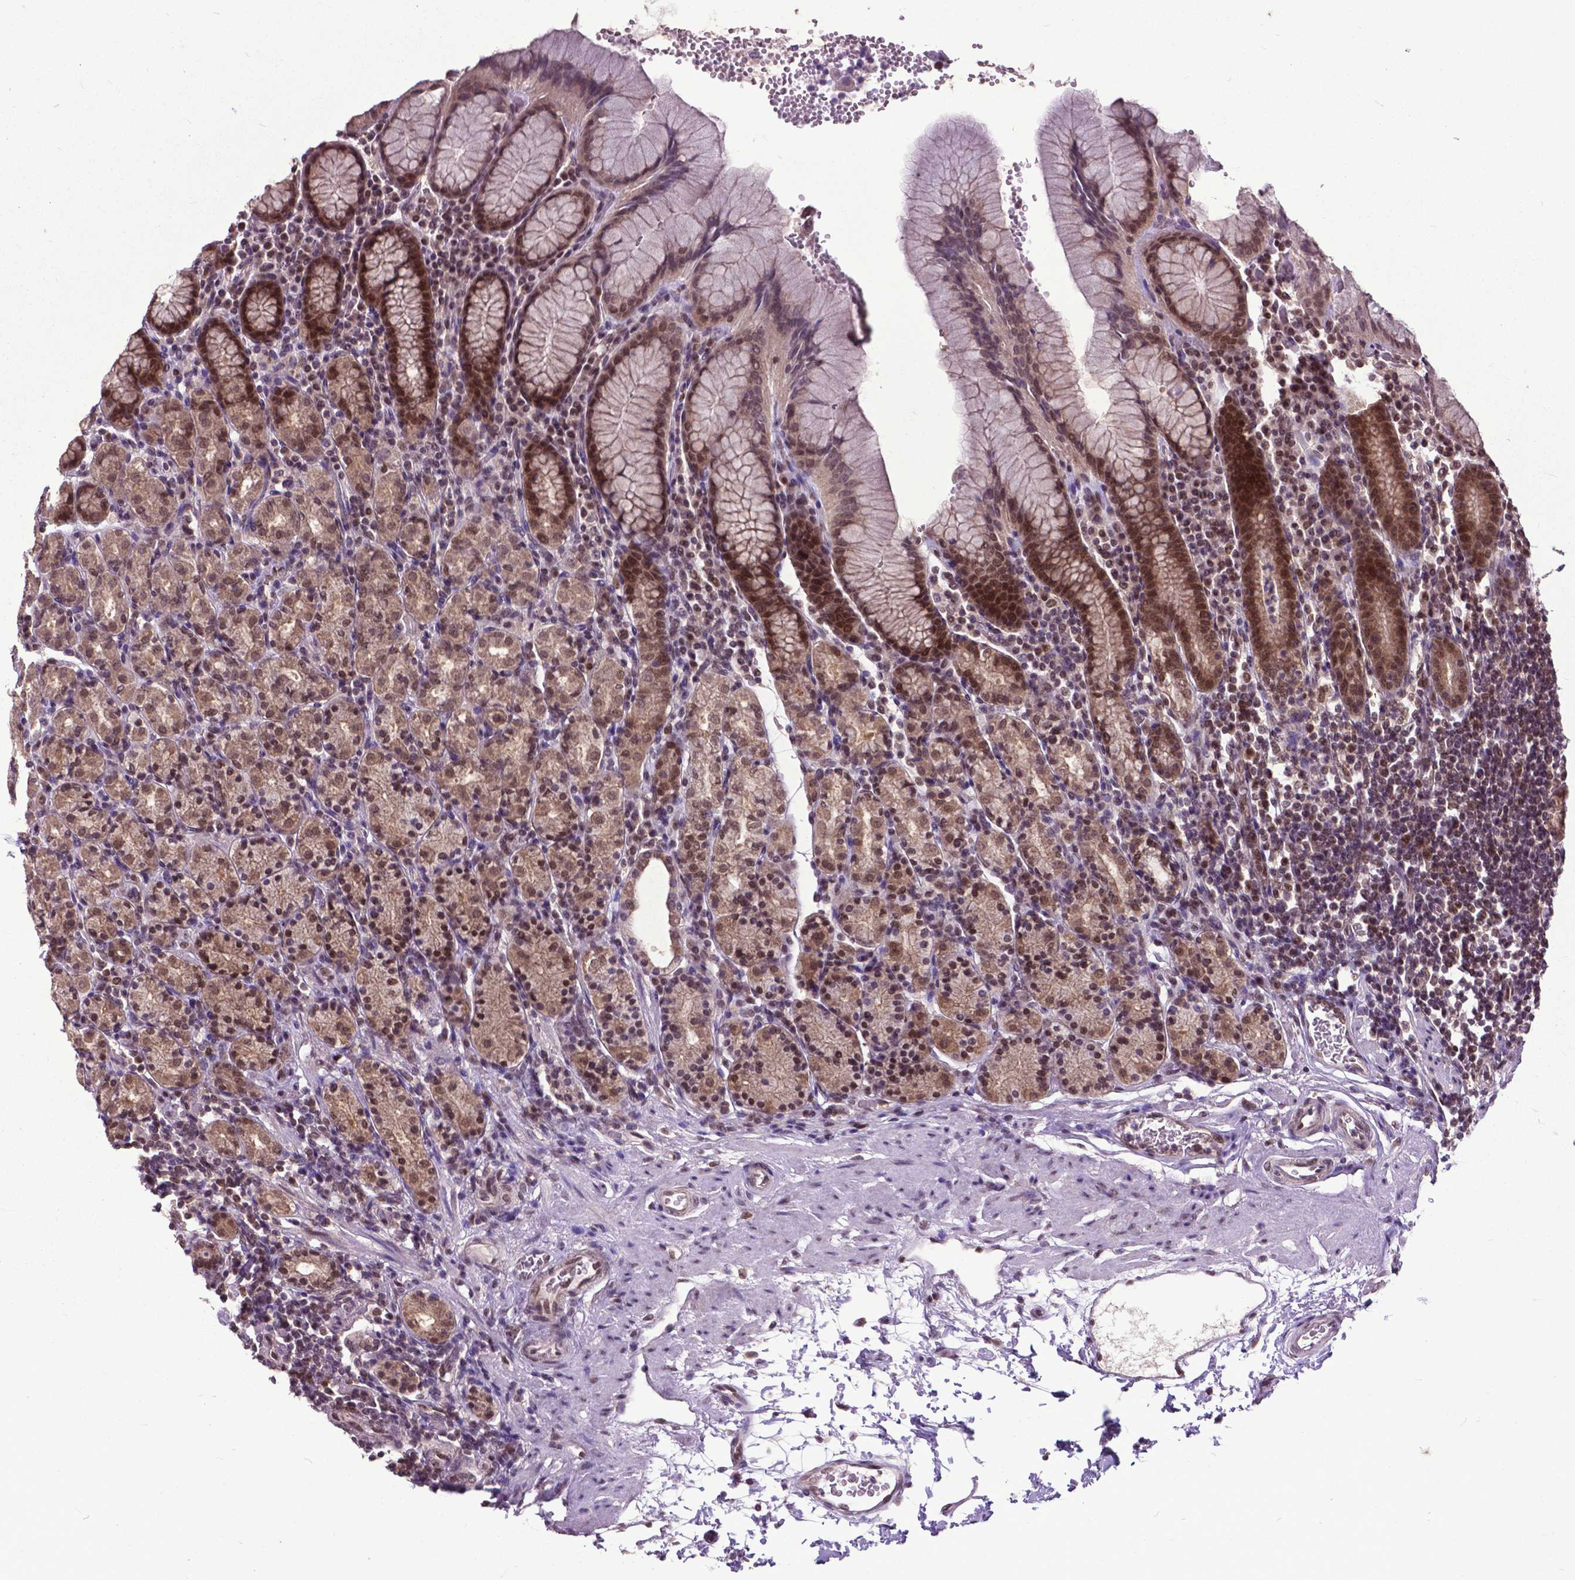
{"staining": {"intensity": "moderate", "quantity": ">75%", "location": "cytoplasmic/membranous,nuclear"}, "tissue": "stomach", "cell_type": "Glandular cells", "image_type": "normal", "snomed": [{"axis": "morphology", "description": "Normal tissue, NOS"}, {"axis": "topography", "description": "Stomach, upper"}, {"axis": "topography", "description": "Stomach"}], "caption": "Human stomach stained for a protein (brown) shows moderate cytoplasmic/membranous,nuclear positive expression in about >75% of glandular cells.", "gene": "FAF1", "patient": {"sex": "male", "age": 62}}